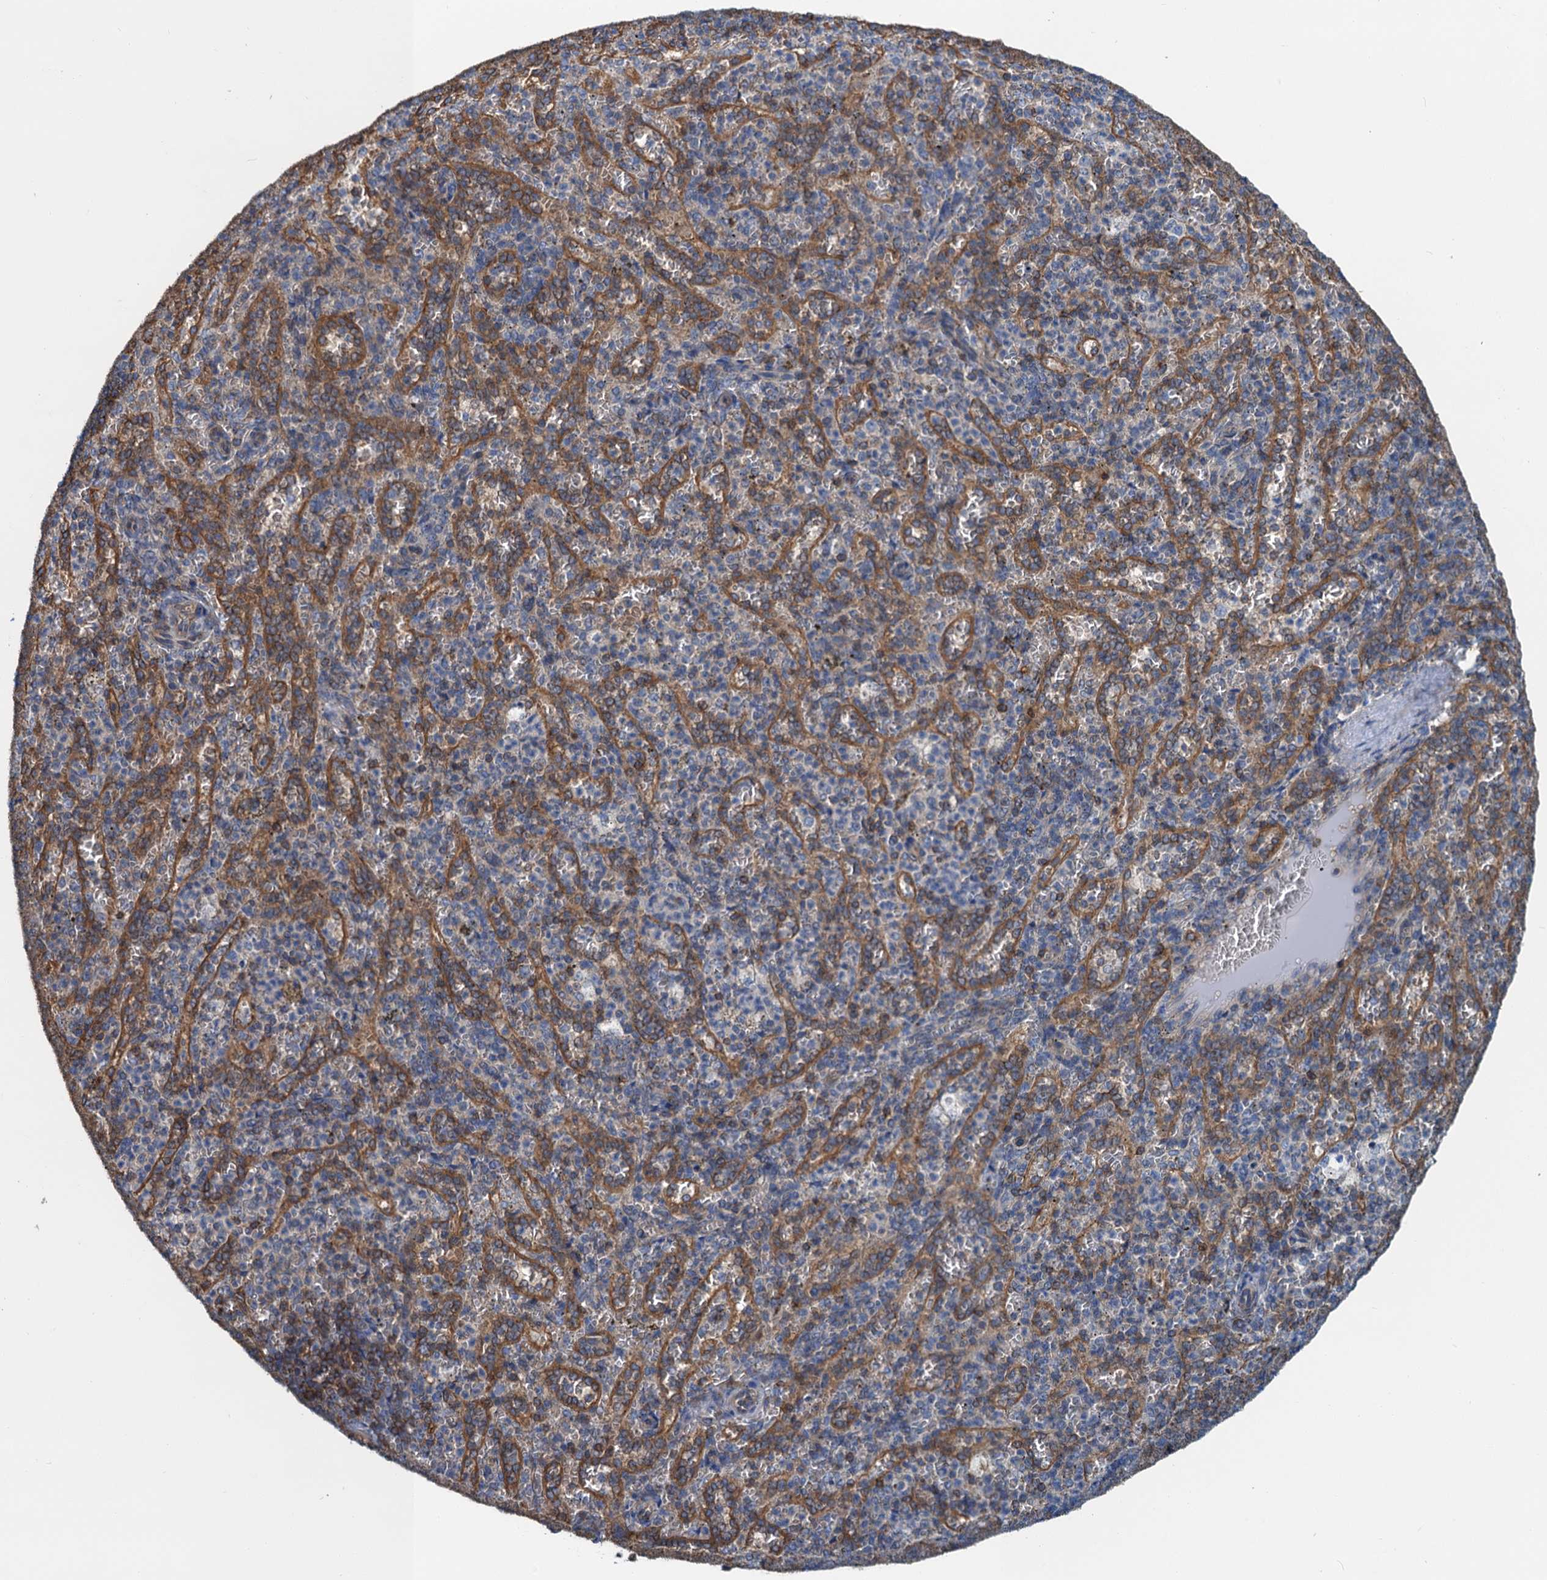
{"staining": {"intensity": "strong", "quantity": "<25%", "location": "cytoplasmic/membranous"}, "tissue": "spleen", "cell_type": "Cells in red pulp", "image_type": "normal", "snomed": [{"axis": "morphology", "description": "Normal tissue, NOS"}, {"axis": "topography", "description": "Spleen"}], "caption": "Protein staining shows strong cytoplasmic/membranous positivity in approximately <25% of cells in red pulp in normal spleen.", "gene": "ROGDI", "patient": {"sex": "female", "age": 21}}